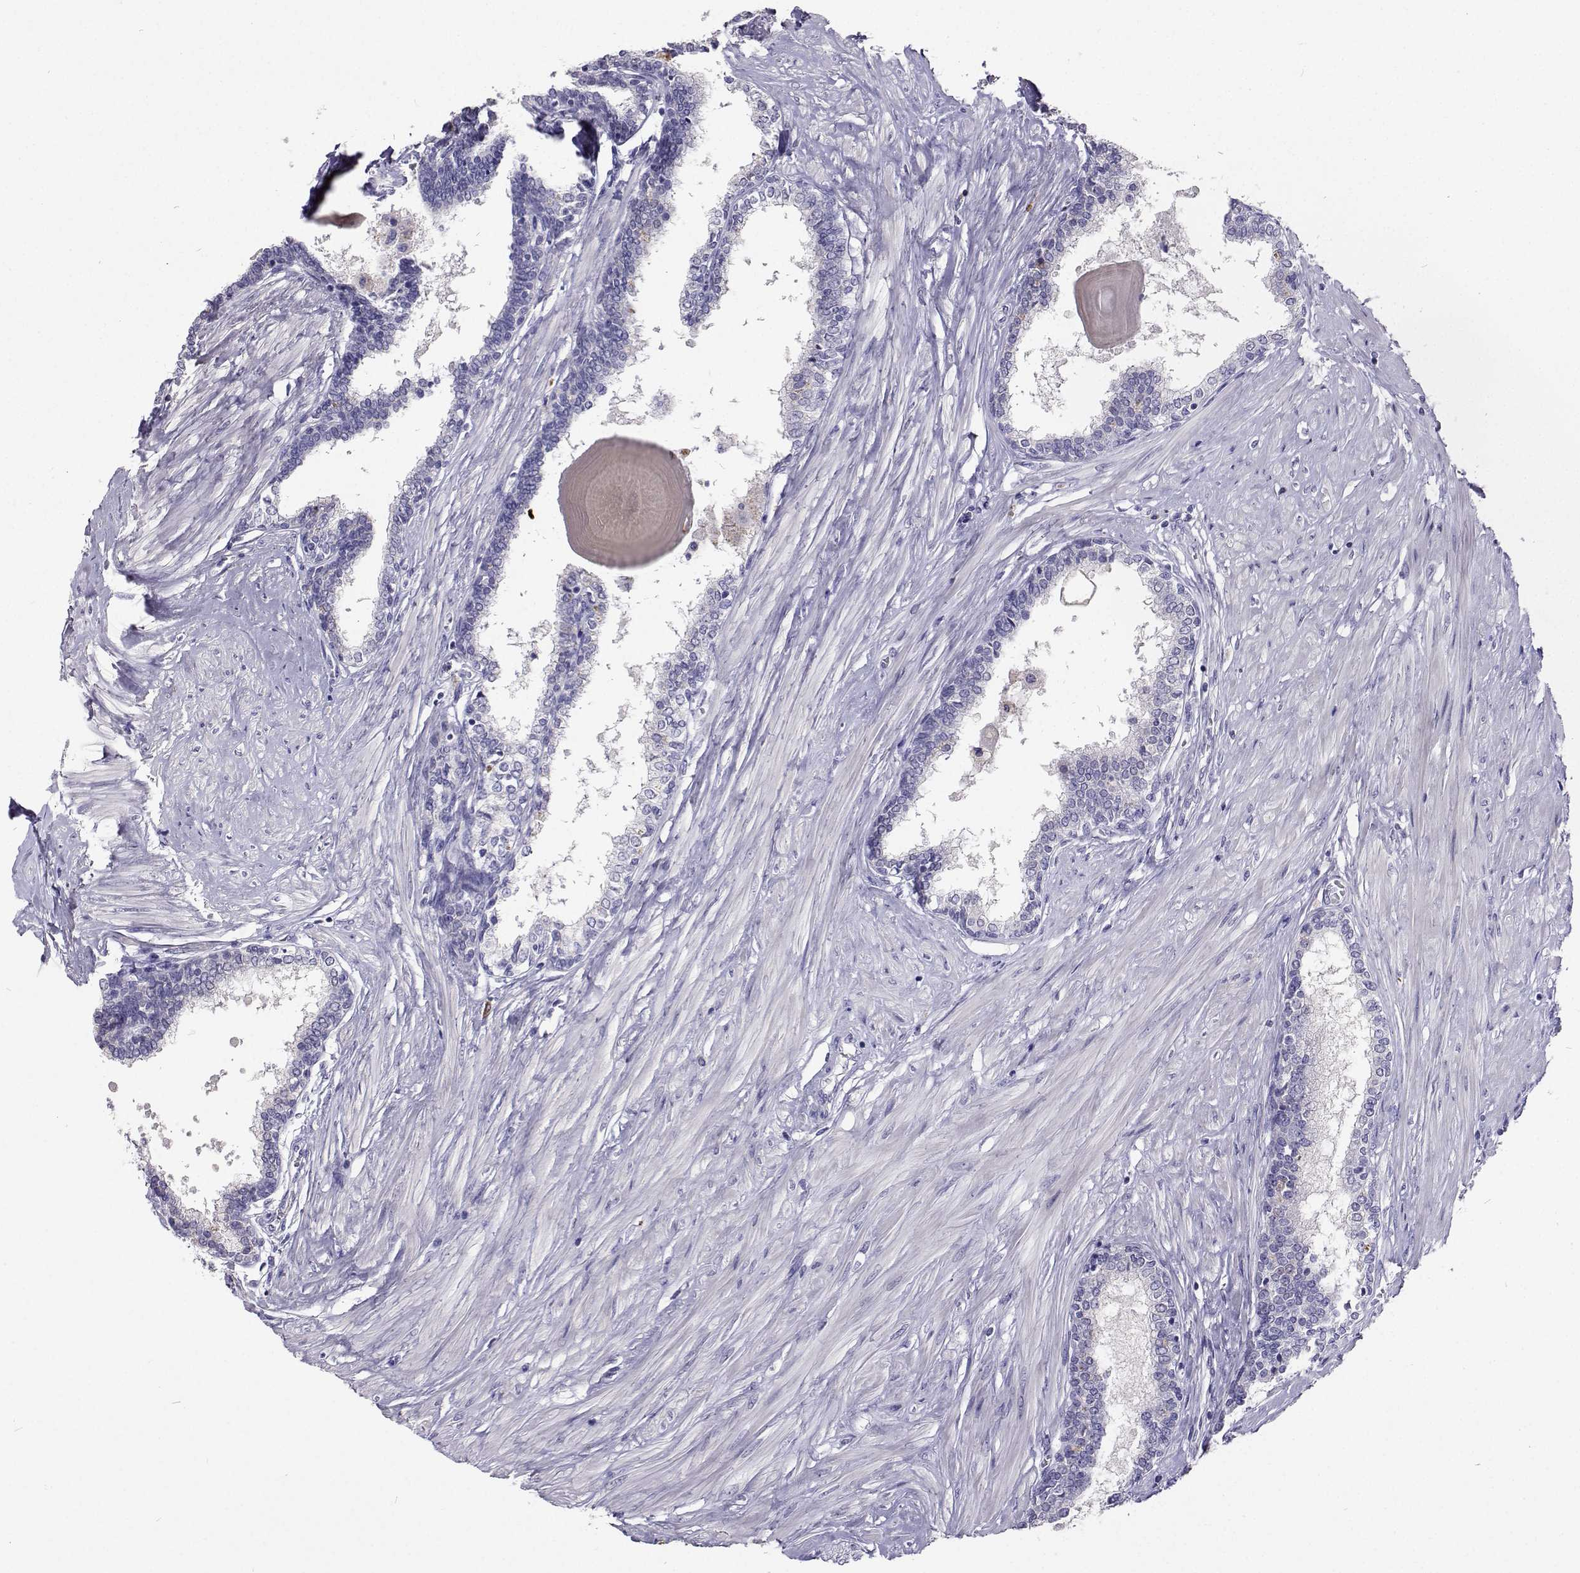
{"staining": {"intensity": "negative", "quantity": "none", "location": "none"}, "tissue": "prostate", "cell_type": "Glandular cells", "image_type": "normal", "snomed": [{"axis": "morphology", "description": "Normal tissue, NOS"}, {"axis": "topography", "description": "Prostate"}], "caption": "There is no significant positivity in glandular cells of prostate.", "gene": "CFAP44", "patient": {"sex": "male", "age": 55}}